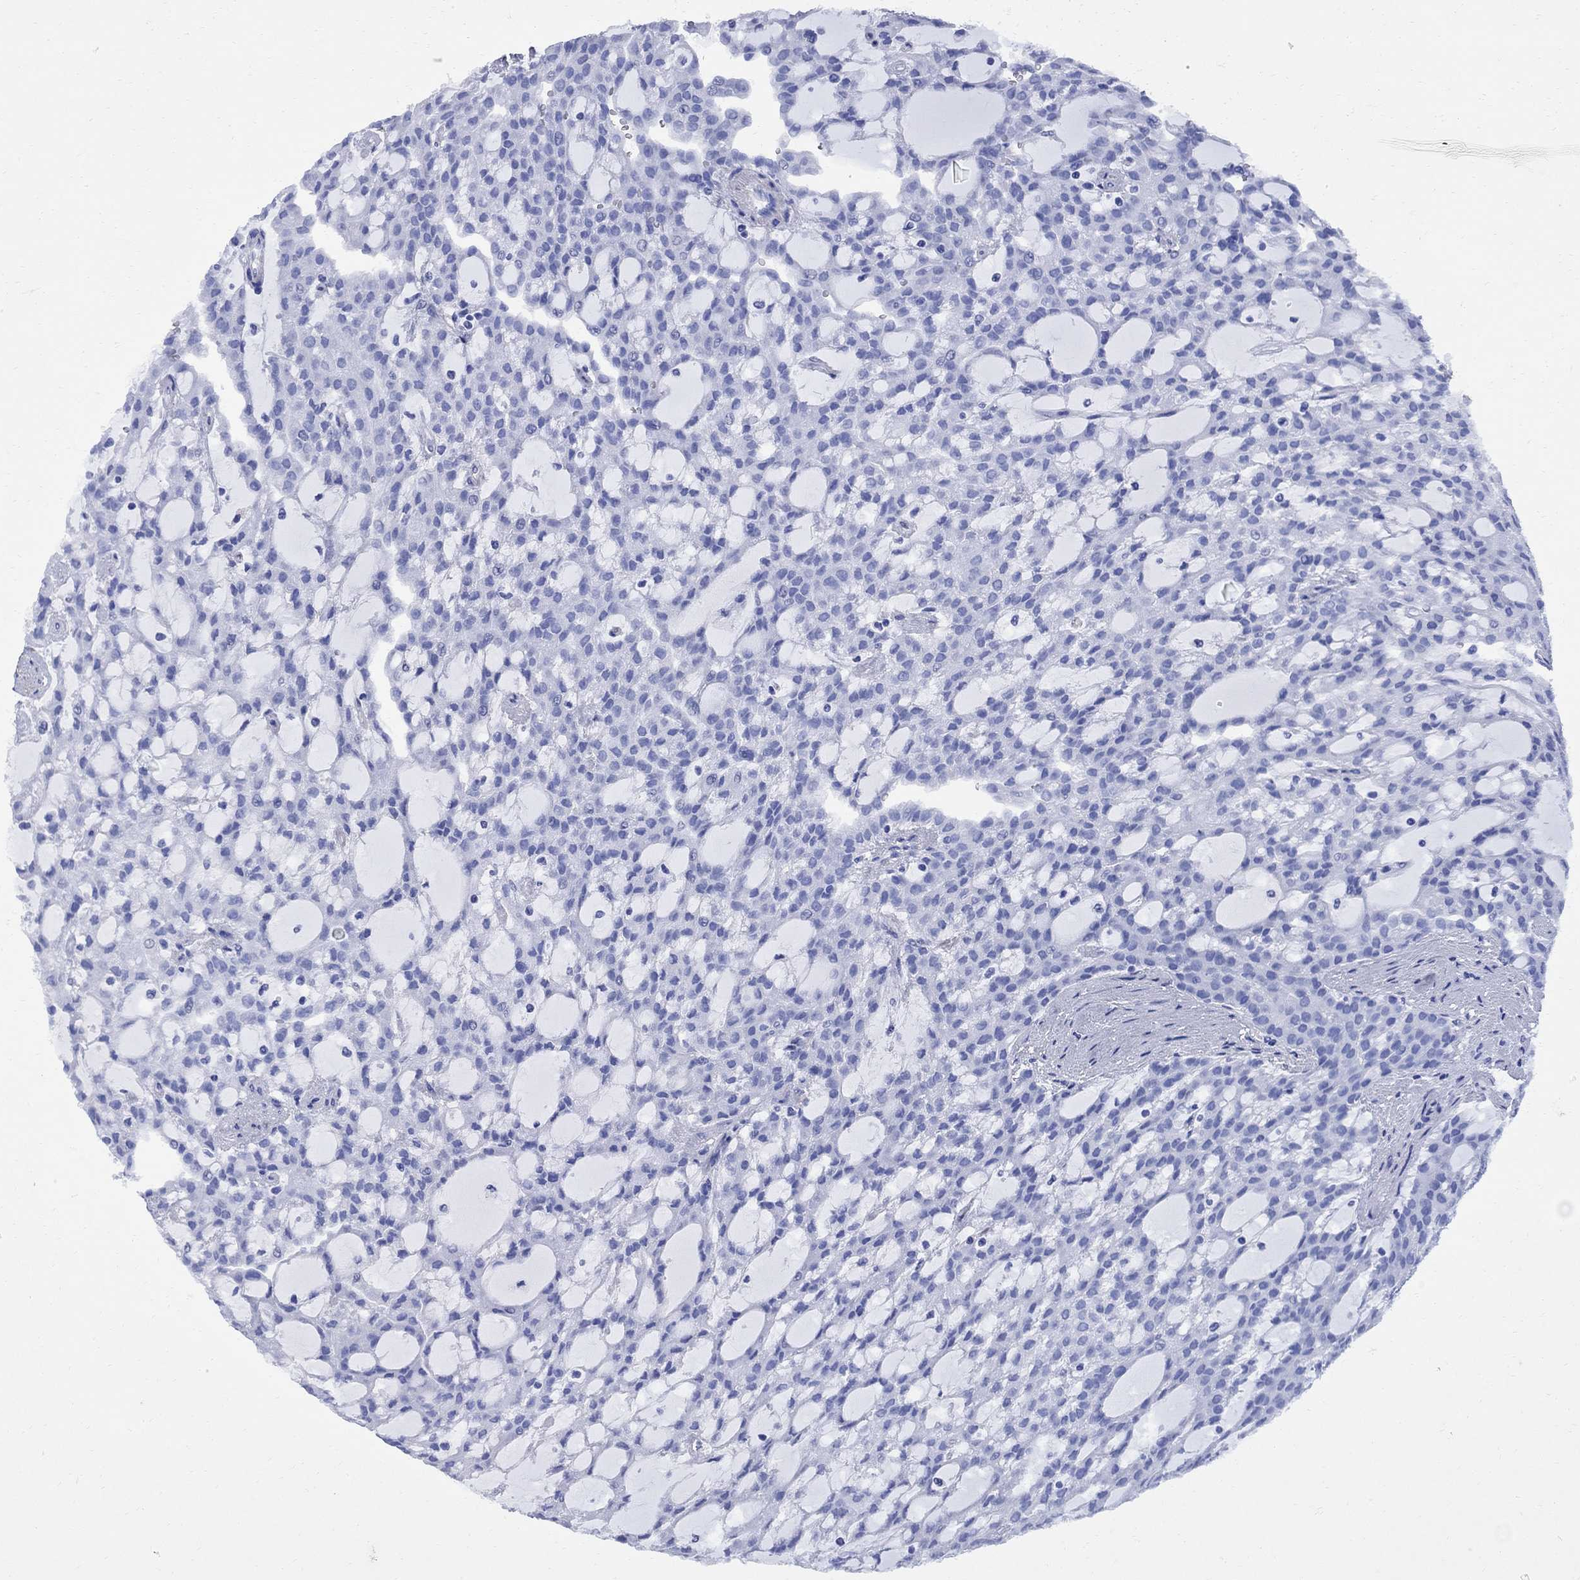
{"staining": {"intensity": "negative", "quantity": "none", "location": "none"}, "tissue": "renal cancer", "cell_type": "Tumor cells", "image_type": "cancer", "snomed": [{"axis": "morphology", "description": "Adenocarcinoma, NOS"}, {"axis": "topography", "description": "Kidney"}], "caption": "Tumor cells are negative for brown protein staining in renal adenocarcinoma.", "gene": "VTN", "patient": {"sex": "male", "age": 63}}